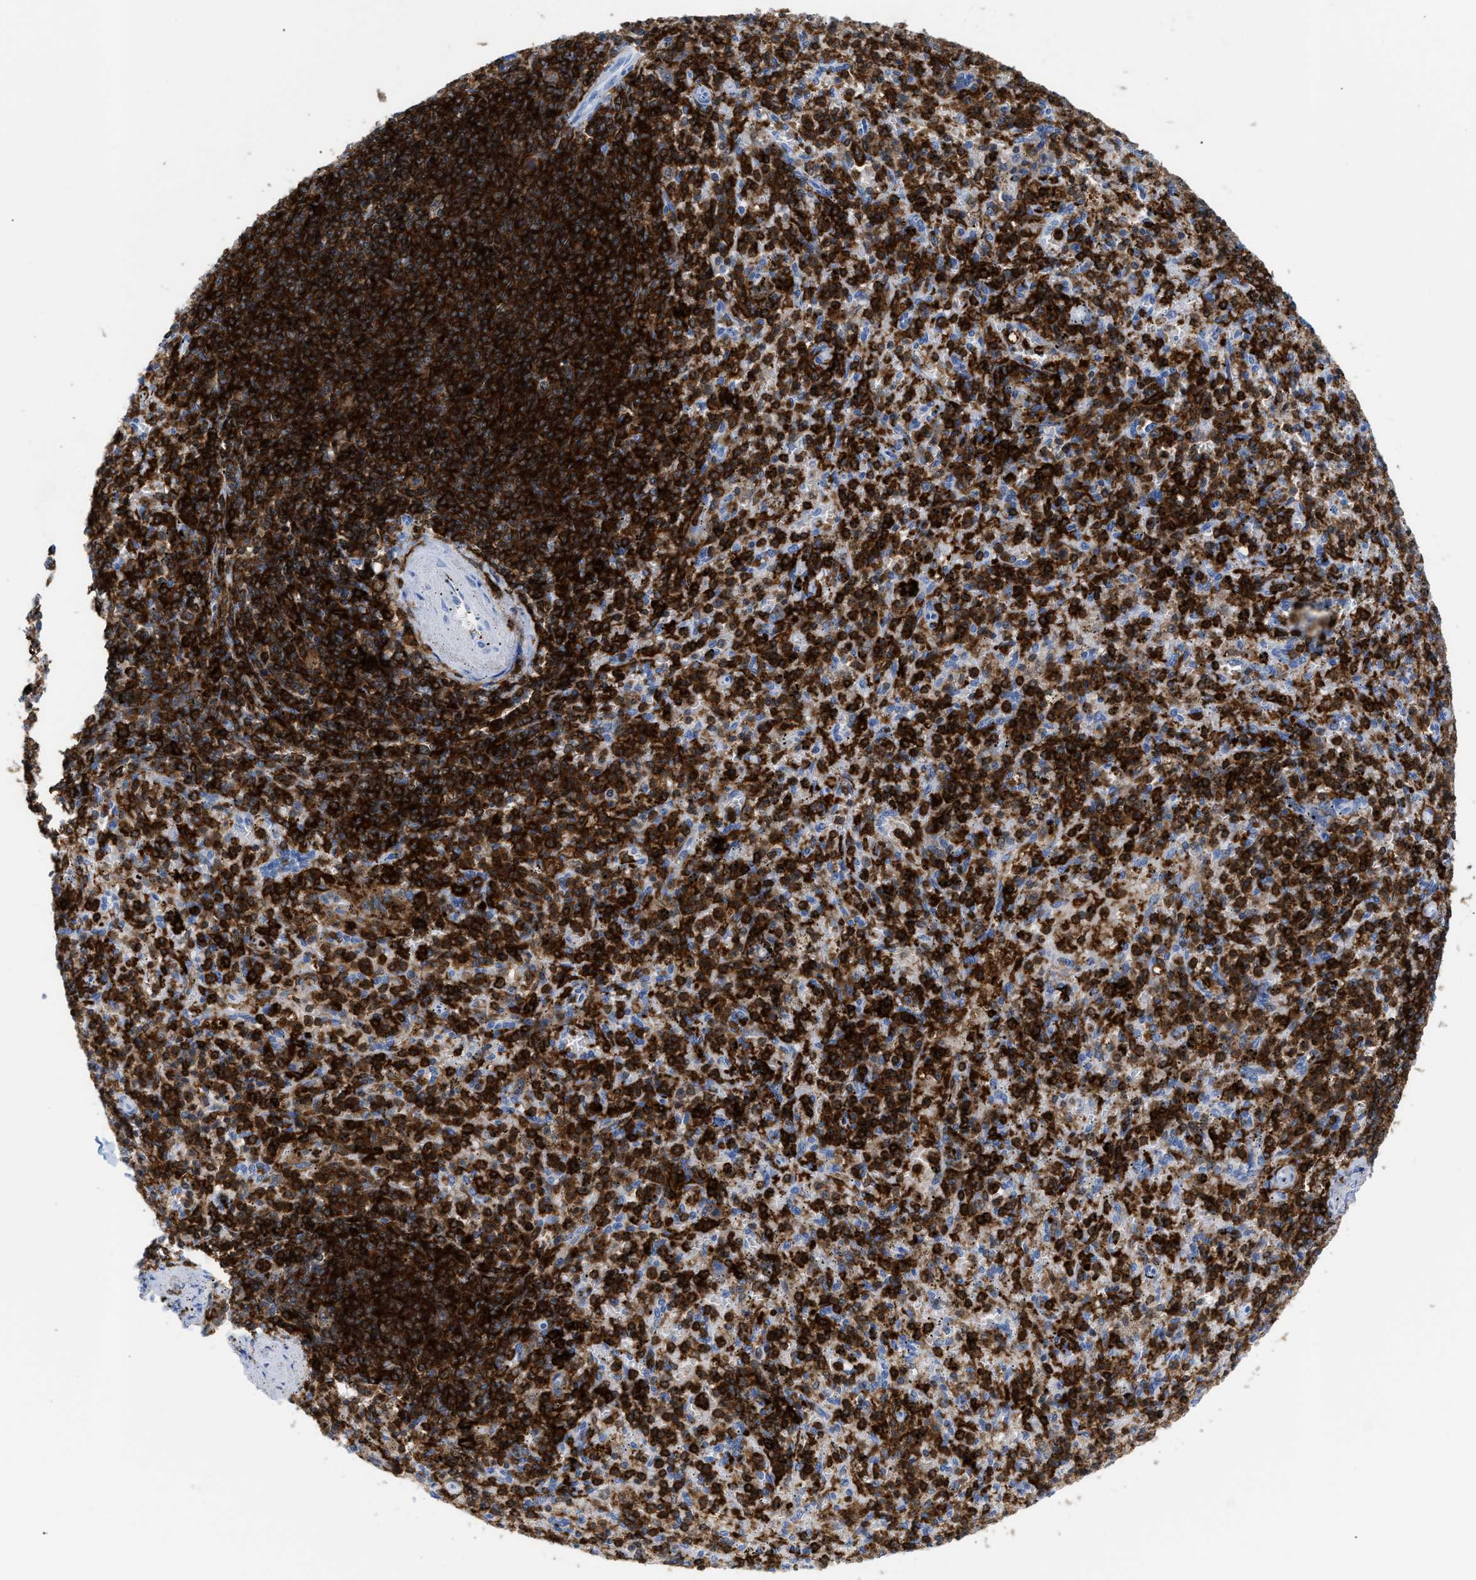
{"staining": {"intensity": "strong", "quantity": ">75%", "location": "cytoplasmic/membranous"}, "tissue": "spleen", "cell_type": "Cells in red pulp", "image_type": "normal", "snomed": [{"axis": "morphology", "description": "Normal tissue, NOS"}, {"axis": "topography", "description": "Spleen"}], "caption": "A histopathology image showing strong cytoplasmic/membranous staining in approximately >75% of cells in red pulp in unremarkable spleen, as visualized by brown immunohistochemical staining.", "gene": "LCP1", "patient": {"sex": "male", "age": 72}}